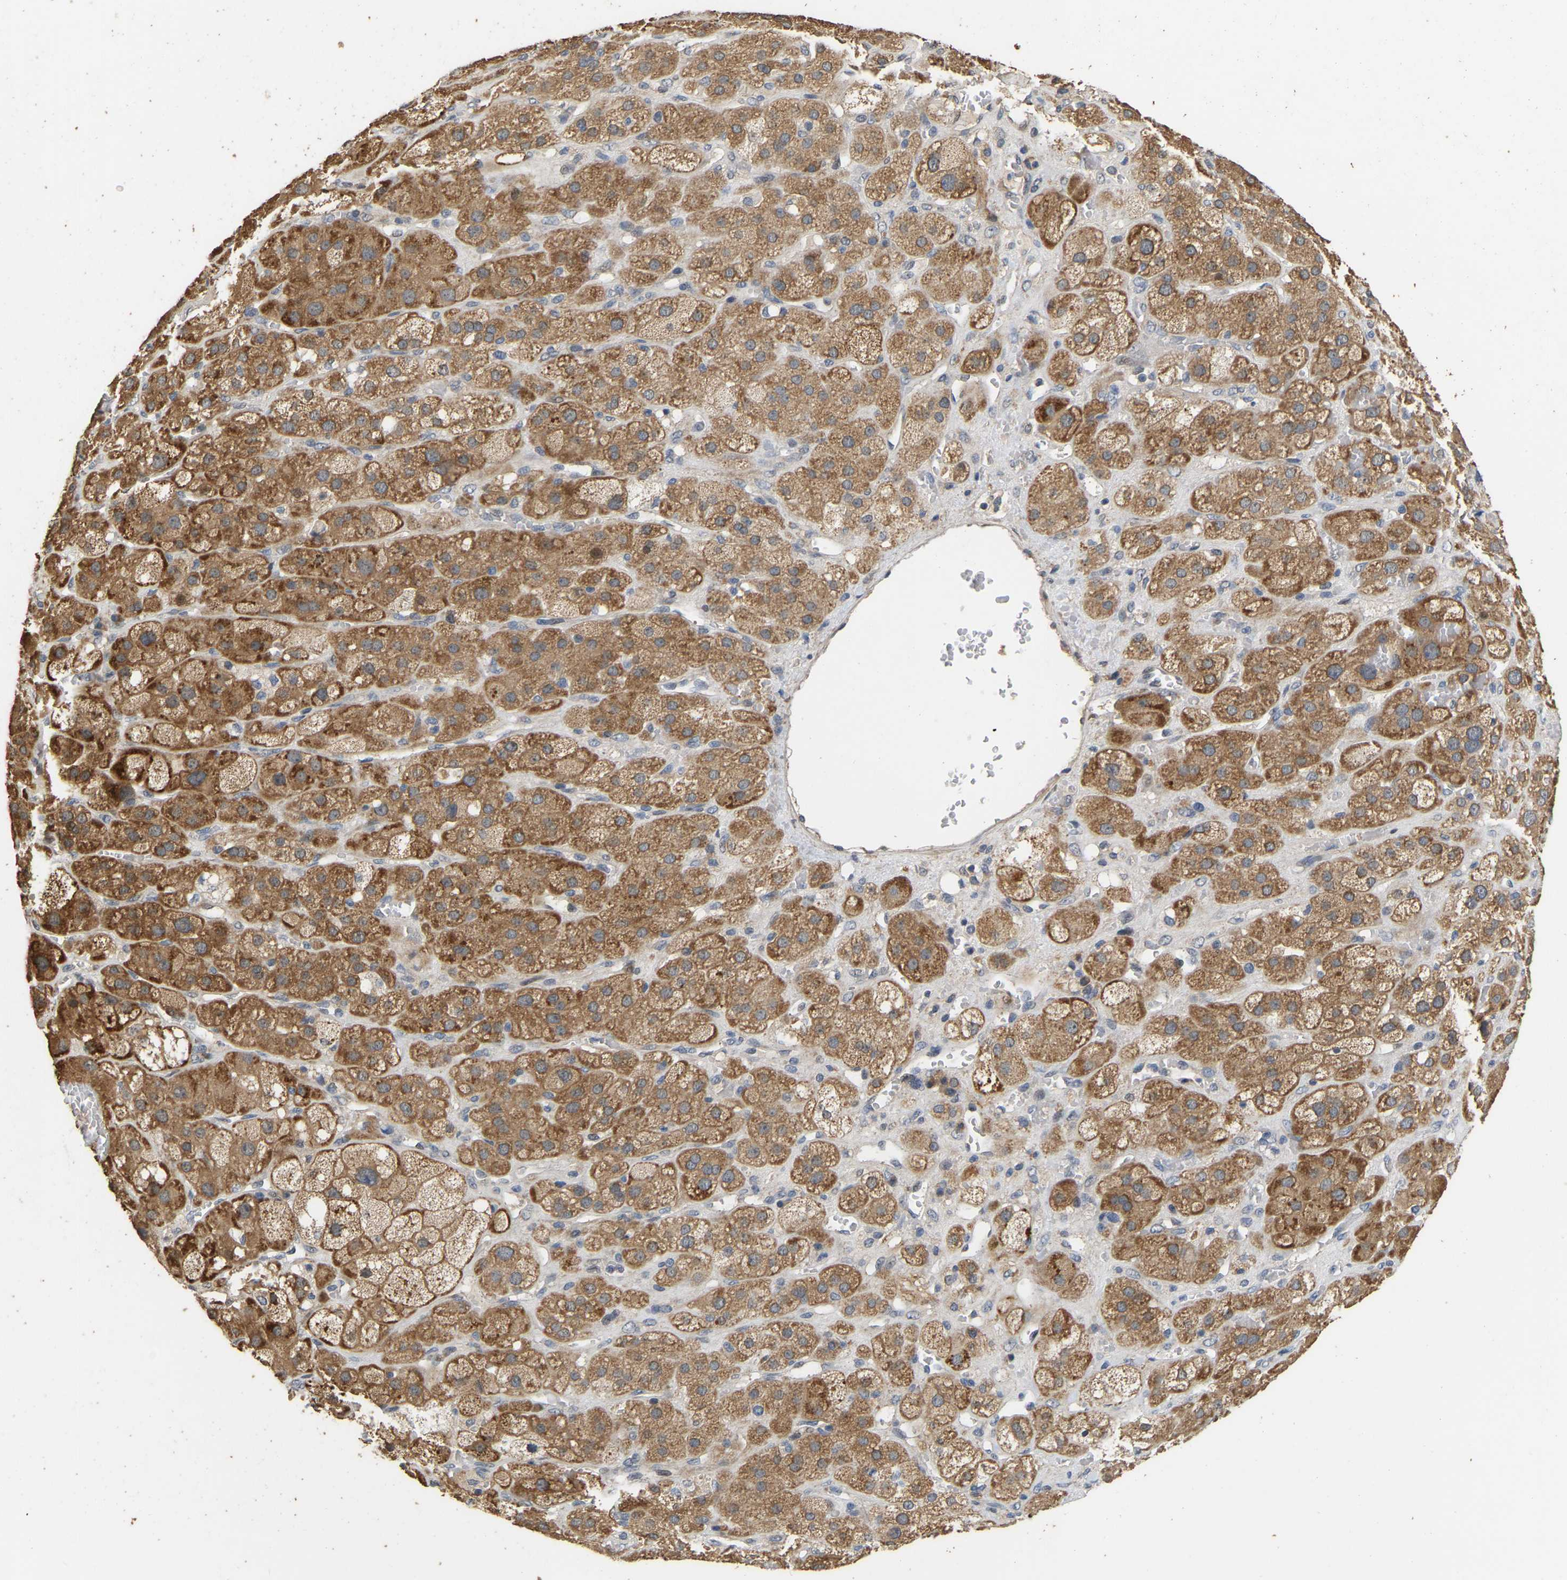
{"staining": {"intensity": "moderate", "quantity": ">75%", "location": "cytoplasmic/membranous,nuclear"}, "tissue": "adrenal gland", "cell_type": "Glandular cells", "image_type": "normal", "snomed": [{"axis": "morphology", "description": "Normal tissue, NOS"}, {"axis": "topography", "description": "Adrenal gland"}], "caption": "IHC (DAB) staining of benign human adrenal gland shows moderate cytoplasmic/membranous,nuclear protein positivity in approximately >75% of glandular cells.", "gene": "NCS1", "patient": {"sex": "female", "age": 47}}